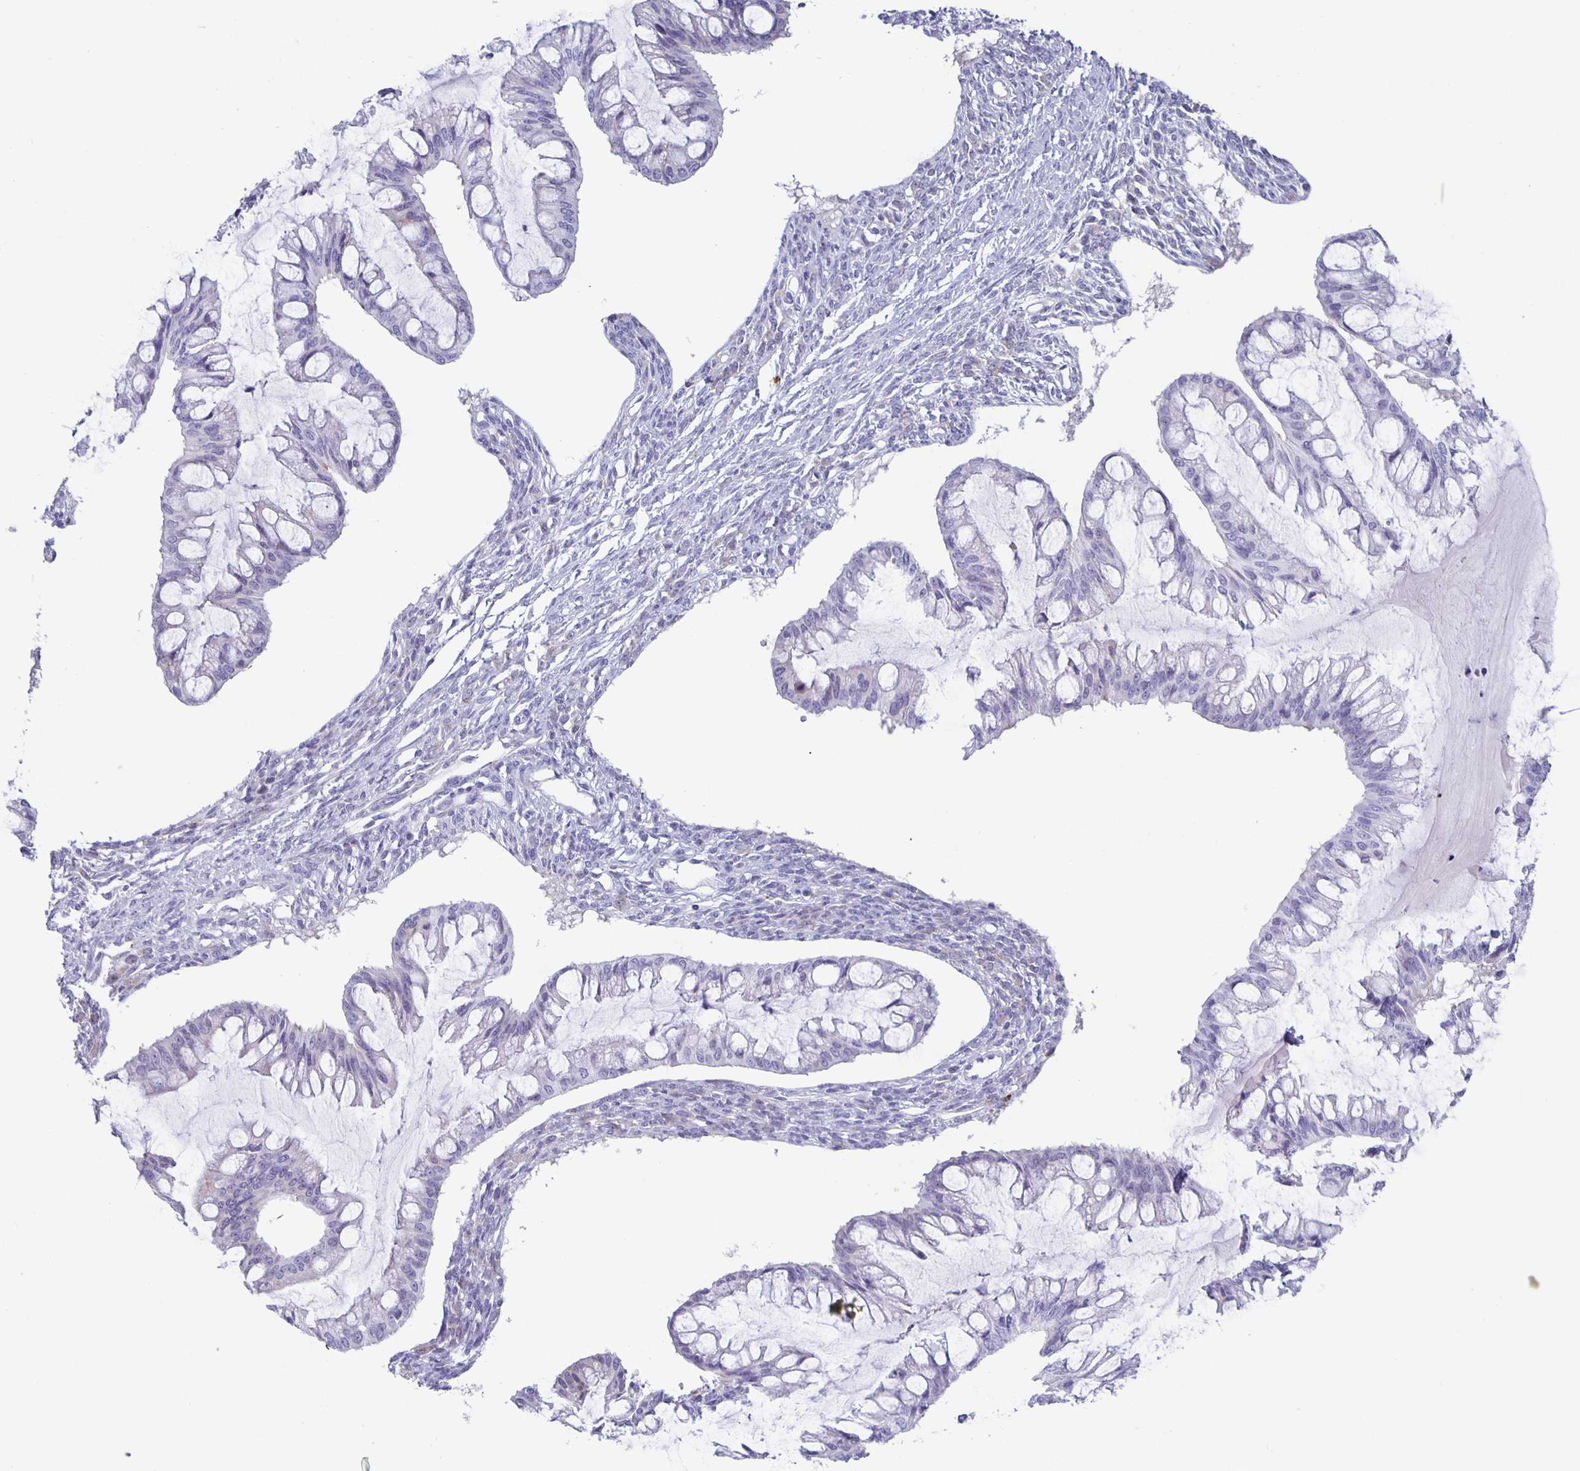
{"staining": {"intensity": "negative", "quantity": "none", "location": "none"}, "tissue": "ovarian cancer", "cell_type": "Tumor cells", "image_type": "cancer", "snomed": [{"axis": "morphology", "description": "Cystadenocarcinoma, mucinous, NOS"}, {"axis": "topography", "description": "Ovary"}], "caption": "This image is of ovarian mucinous cystadenocarcinoma stained with immunohistochemistry (IHC) to label a protein in brown with the nuclei are counter-stained blue. There is no expression in tumor cells.", "gene": "LIPA", "patient": {"sex": "female", "age": 73}}